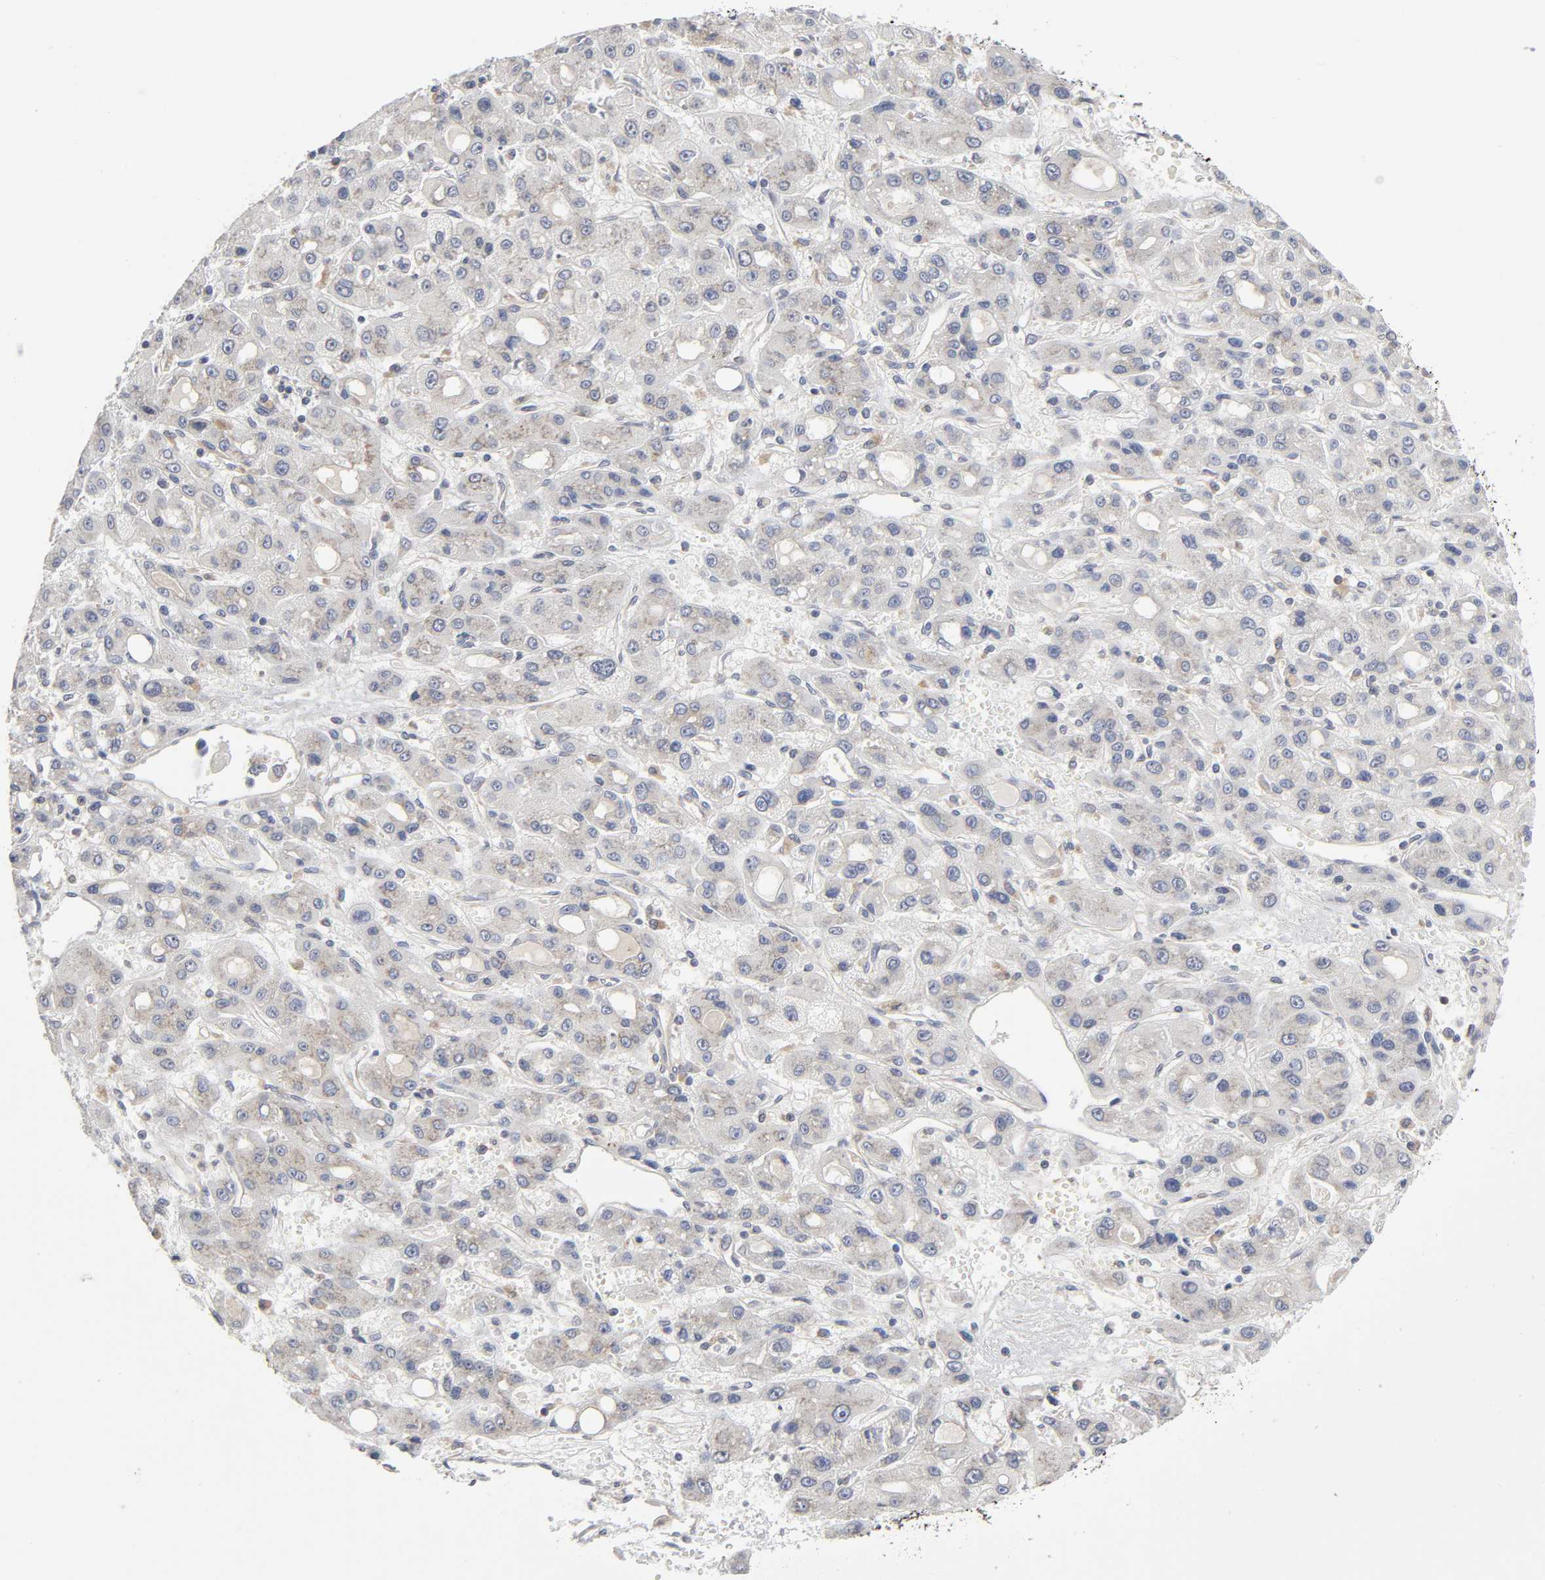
{"staining": {"intensity": "weak", "quantity": "<25%", "location": "cytoplasmic/membranous"}, "tissue": "liver cancer", "cell_type": "Tumor cells", "image_type": "cancer", "snomed": [{"axis": "morphology", "description": "Carcinoma, Hepatocellular, NOS"}, {"axis": "topography", "description": "Liver"}], "caption": "This is a photomicrograph of IHC staining of hepatocellular carcinoma (liver), which shows no expression in tumor cells. (DAB (3,3'-diaminobenzidine) immunohistochemistry visualized using brightfield microscopy, high magnification).", "gene": "IL4R", "patient": {"sex": "male", "age": 55}}